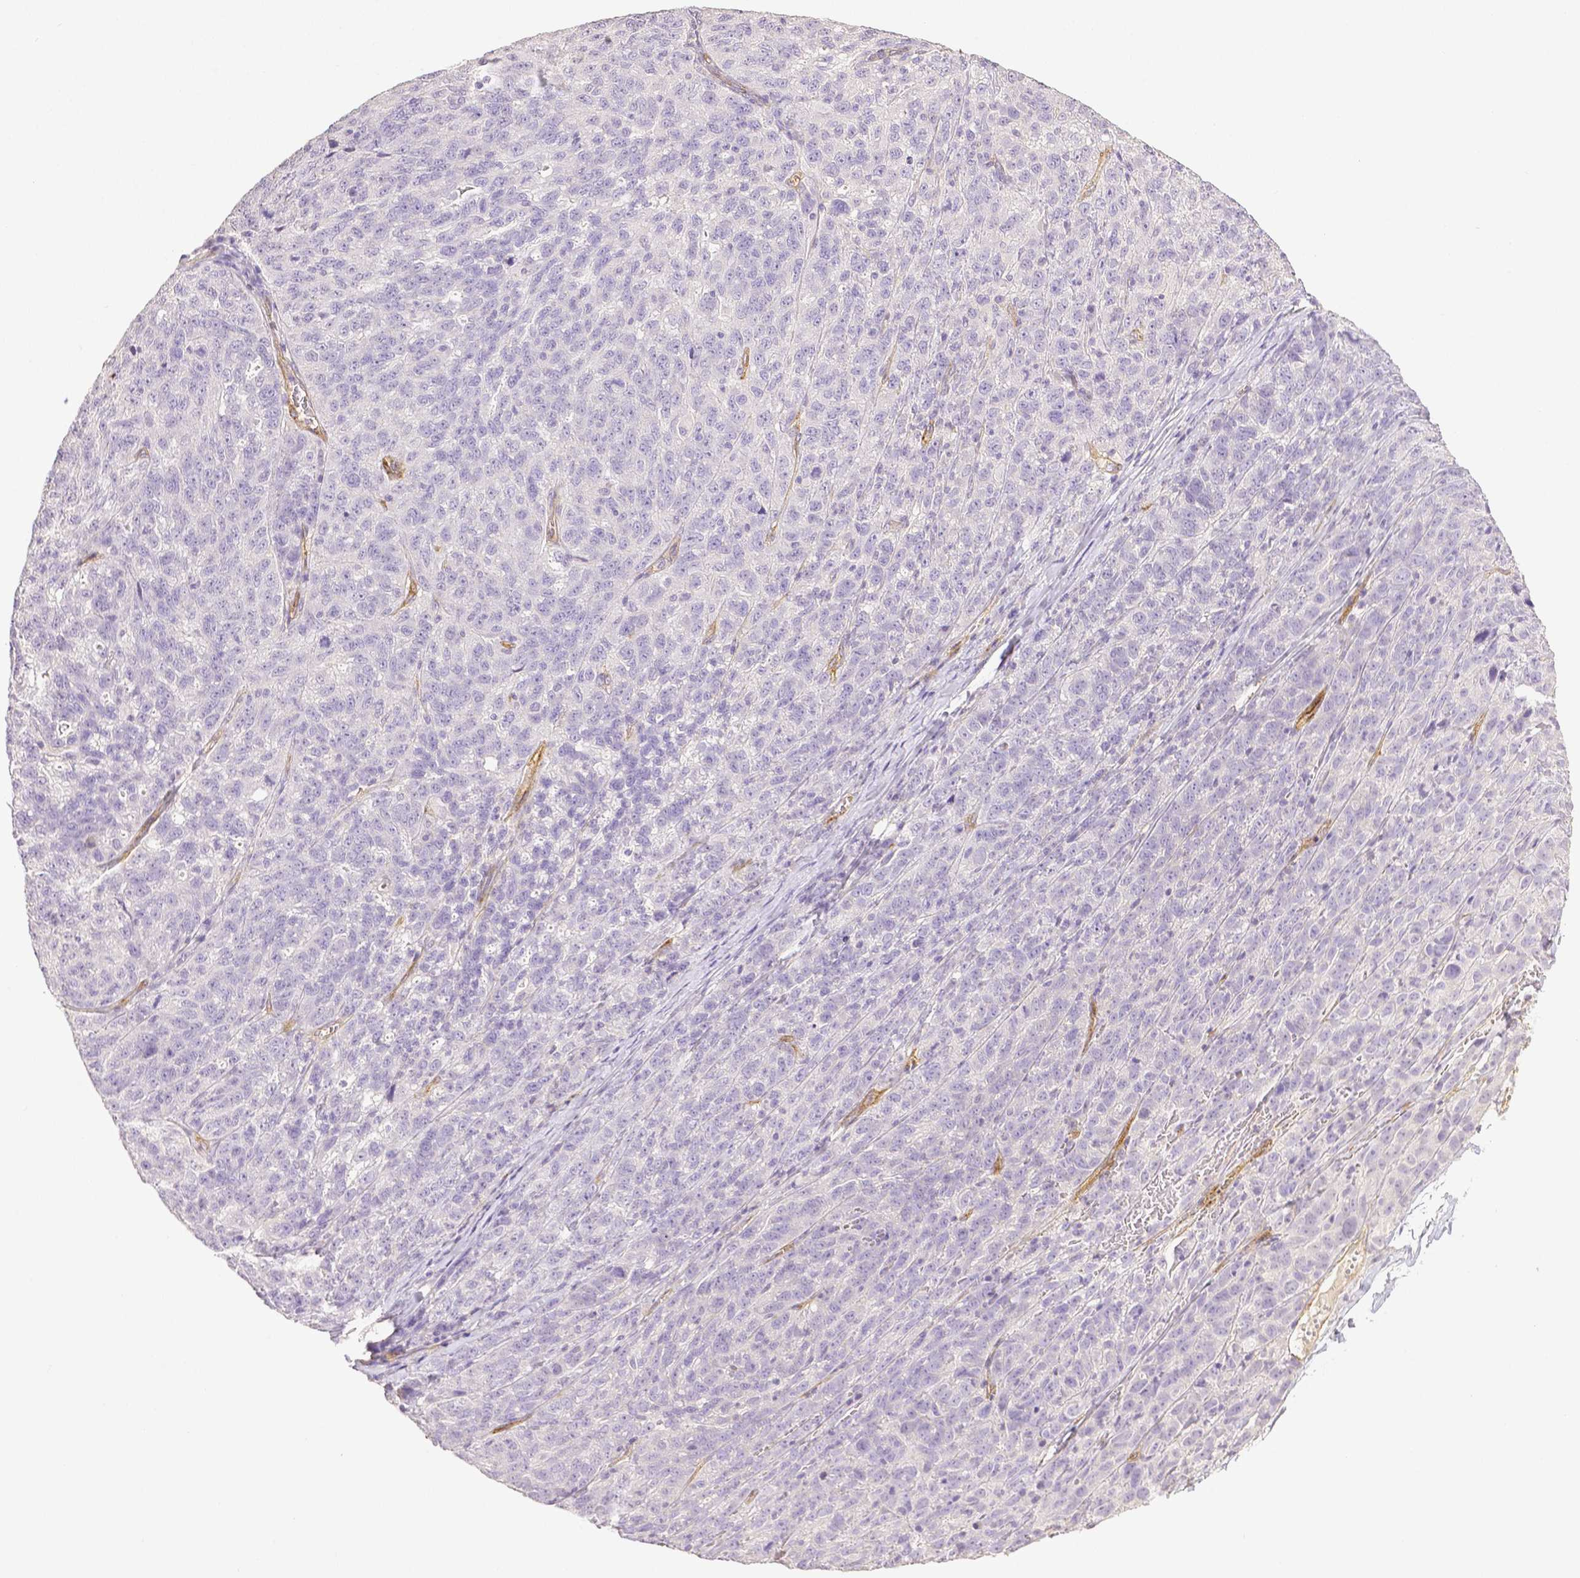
{"staining": {"intensity": "negative", "quantity": "none", "location": "none"}, "tissue": "ovarian cancer", "cell_type": "Tumor cells", "image_type": "cancer", "snomed": [{"axis": "morphology", "description": "Cystadenocarcinoma, serous, NOS"}, {"axis": "topography", "description": "Ovary"}], "caption": "A photomicrograph of ovarian cancer stained for a protein demonstrates no brown staining in tumor cells.", "gene": "THY1", "patient": {"sex": "female", "age": 71}}